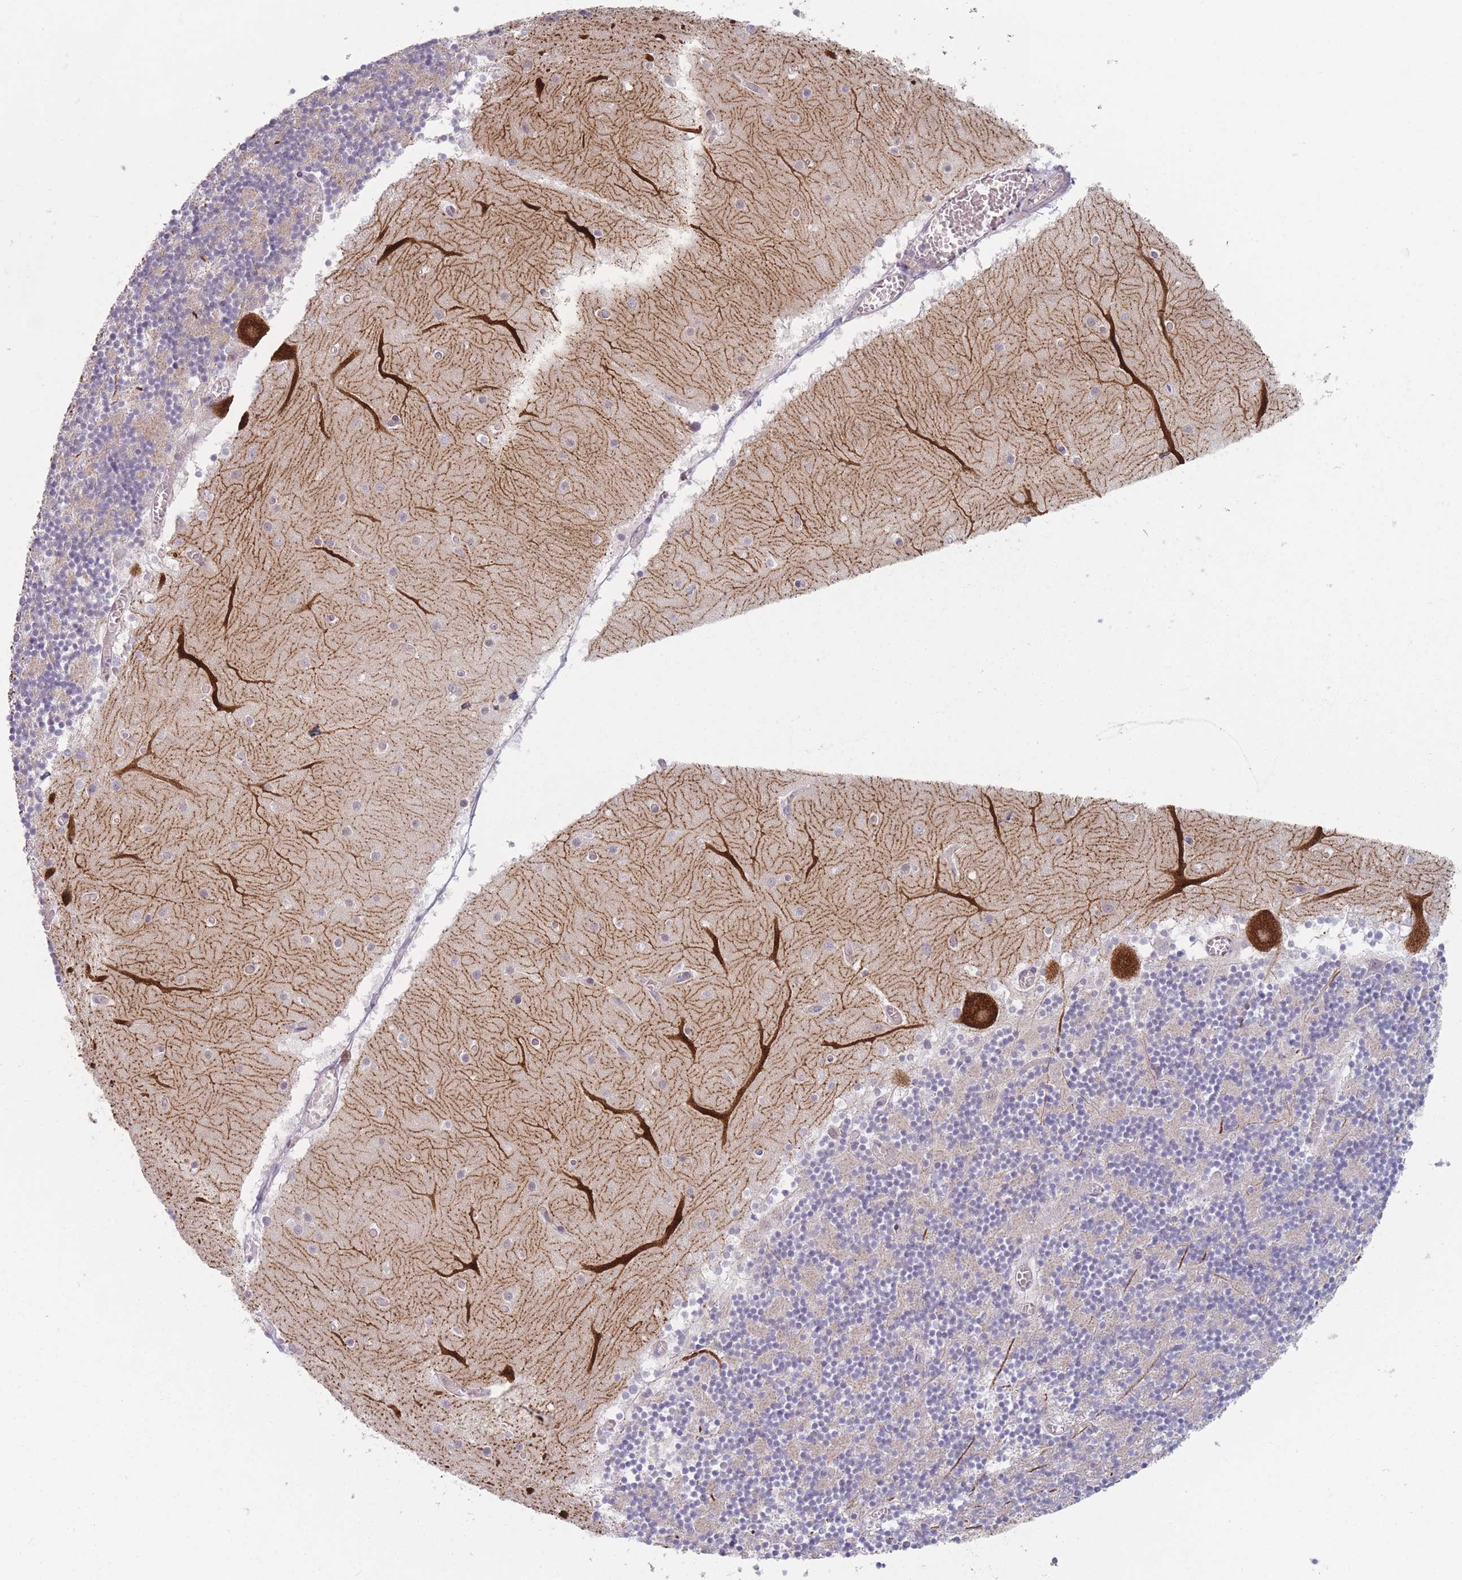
{"staining": {"intensity": "negative", "quantity": "none", "location": "none"}, "tissue": "cerebellum", "cell_type": "Cells in granular layer", "image_type": "normal", "snomed": [{"axis": "morphology", "description": "Normal tissue, NOS"}, {"axis": "topography", "description": "Cerebellum"}], "caption": "There is no significant staining in cells in granular layer of cerebellum.", "gene": "ANKRD10", "patient": {"sex": "female", "age": 28}}